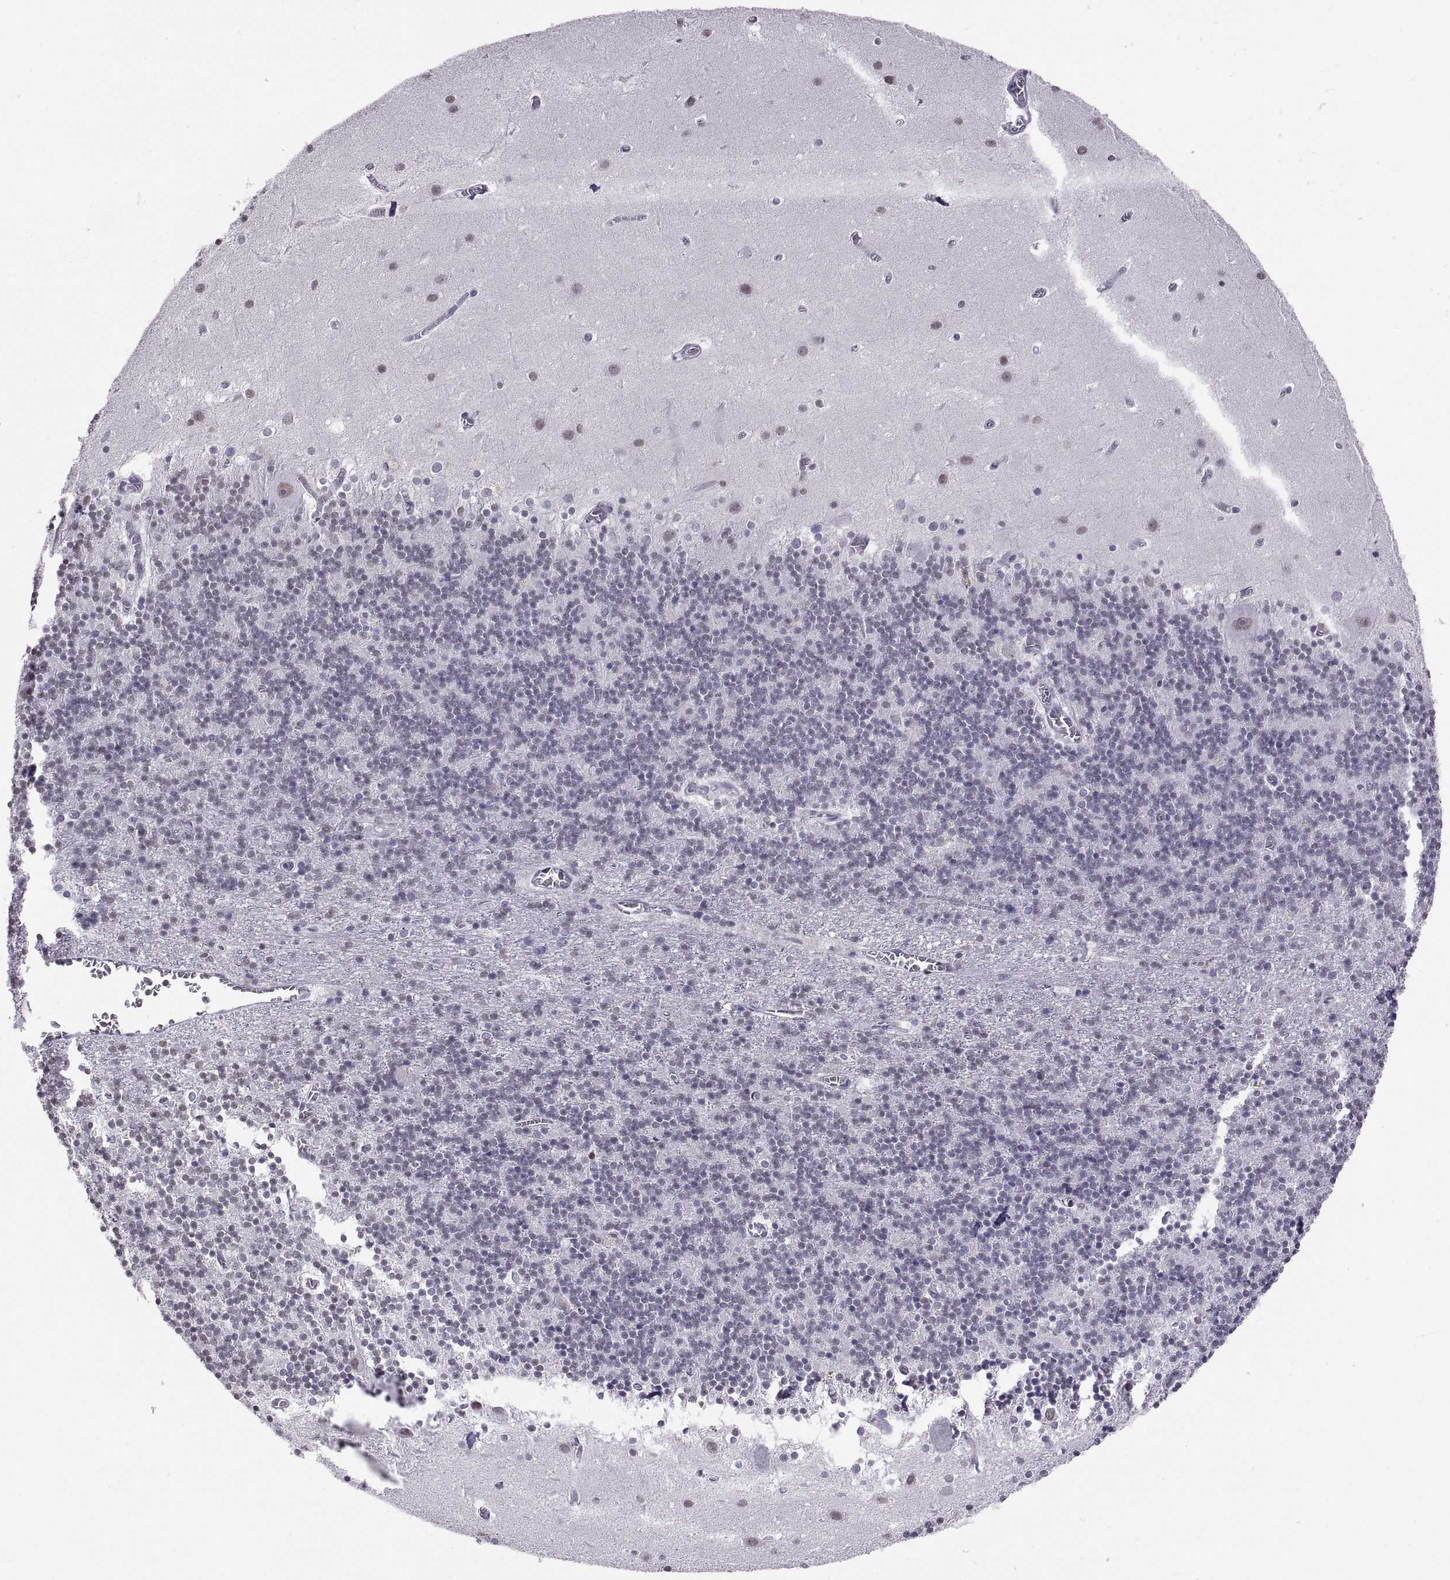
{"staining": {"intensity": "negative", "quantity": "none", "location": "none"}, "tissue": "cerebellum", "cell_type": "Cells in granular layer", "image_type": "normal", "snomed": [{"axis": "morphology", "description": "Normal tissue, NOS"}, {"axis": "topography", "description": "Cerebellum"}], "caption": "The image demonstrates no staining of cells in granular layer in benign cerebellum. (DAB immunohistochemistry visualized using brightfield microscopy, high magnification).", "gene": "CARTPT", "patient": {"sex": "male", "age": 70}}